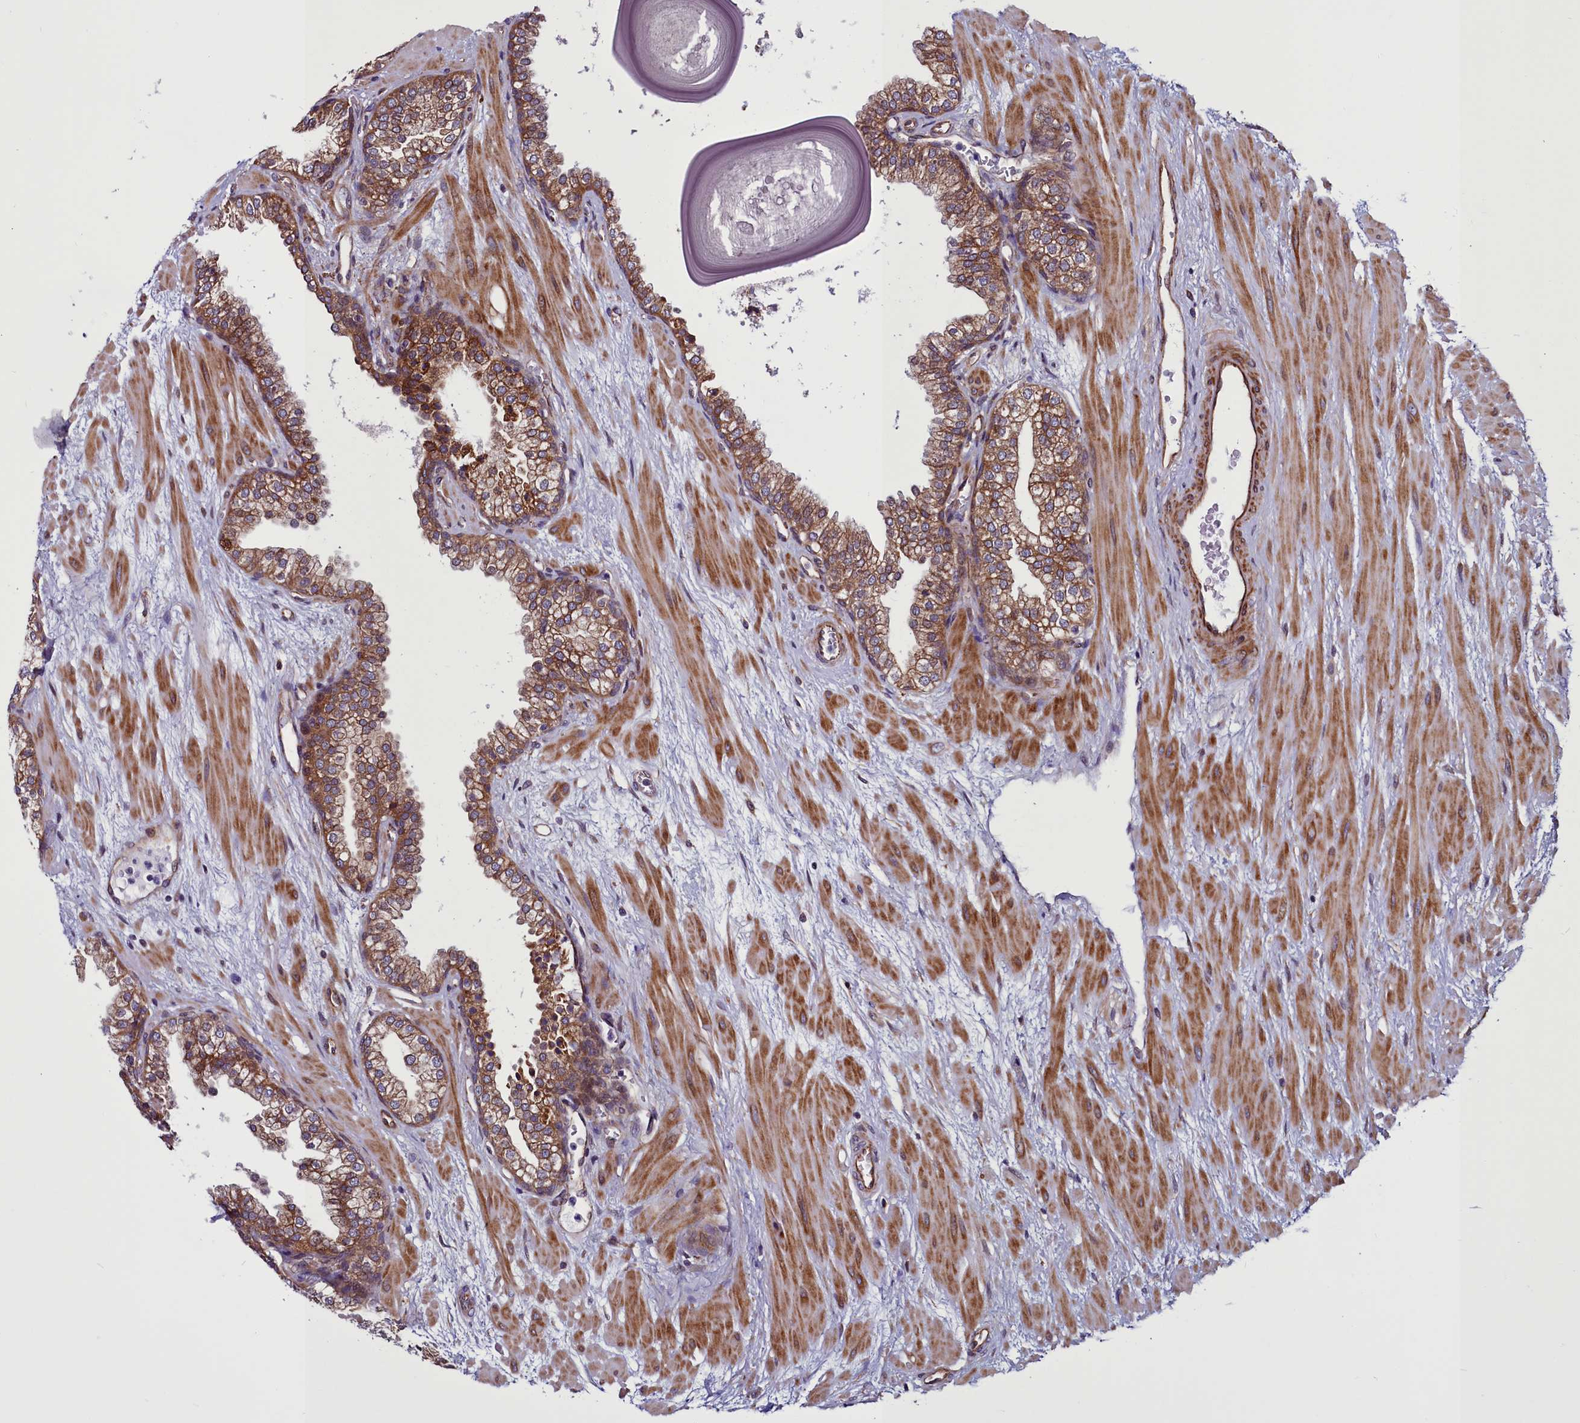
{"staining": {"intensity": "strong", "quantity": "25%-75%", "location": "cytoplasmic/membranous"}, "tissue": "prostate", "cell_type": "Glandular cells", "image_type": "normal", "snomed": [{"axis": "morphology", "description": "Normal tissue, NOS"}, {"axis": "topography", "description": "Prostate"}], "caption": "Human prostate stained with a brown dye exhibits strong cytoplasmic/membranous positive staining in approximately 25%-75% of glandular cells.", "gene": "MCRIP1", "patient": {"sex": "male", "age": 48}}